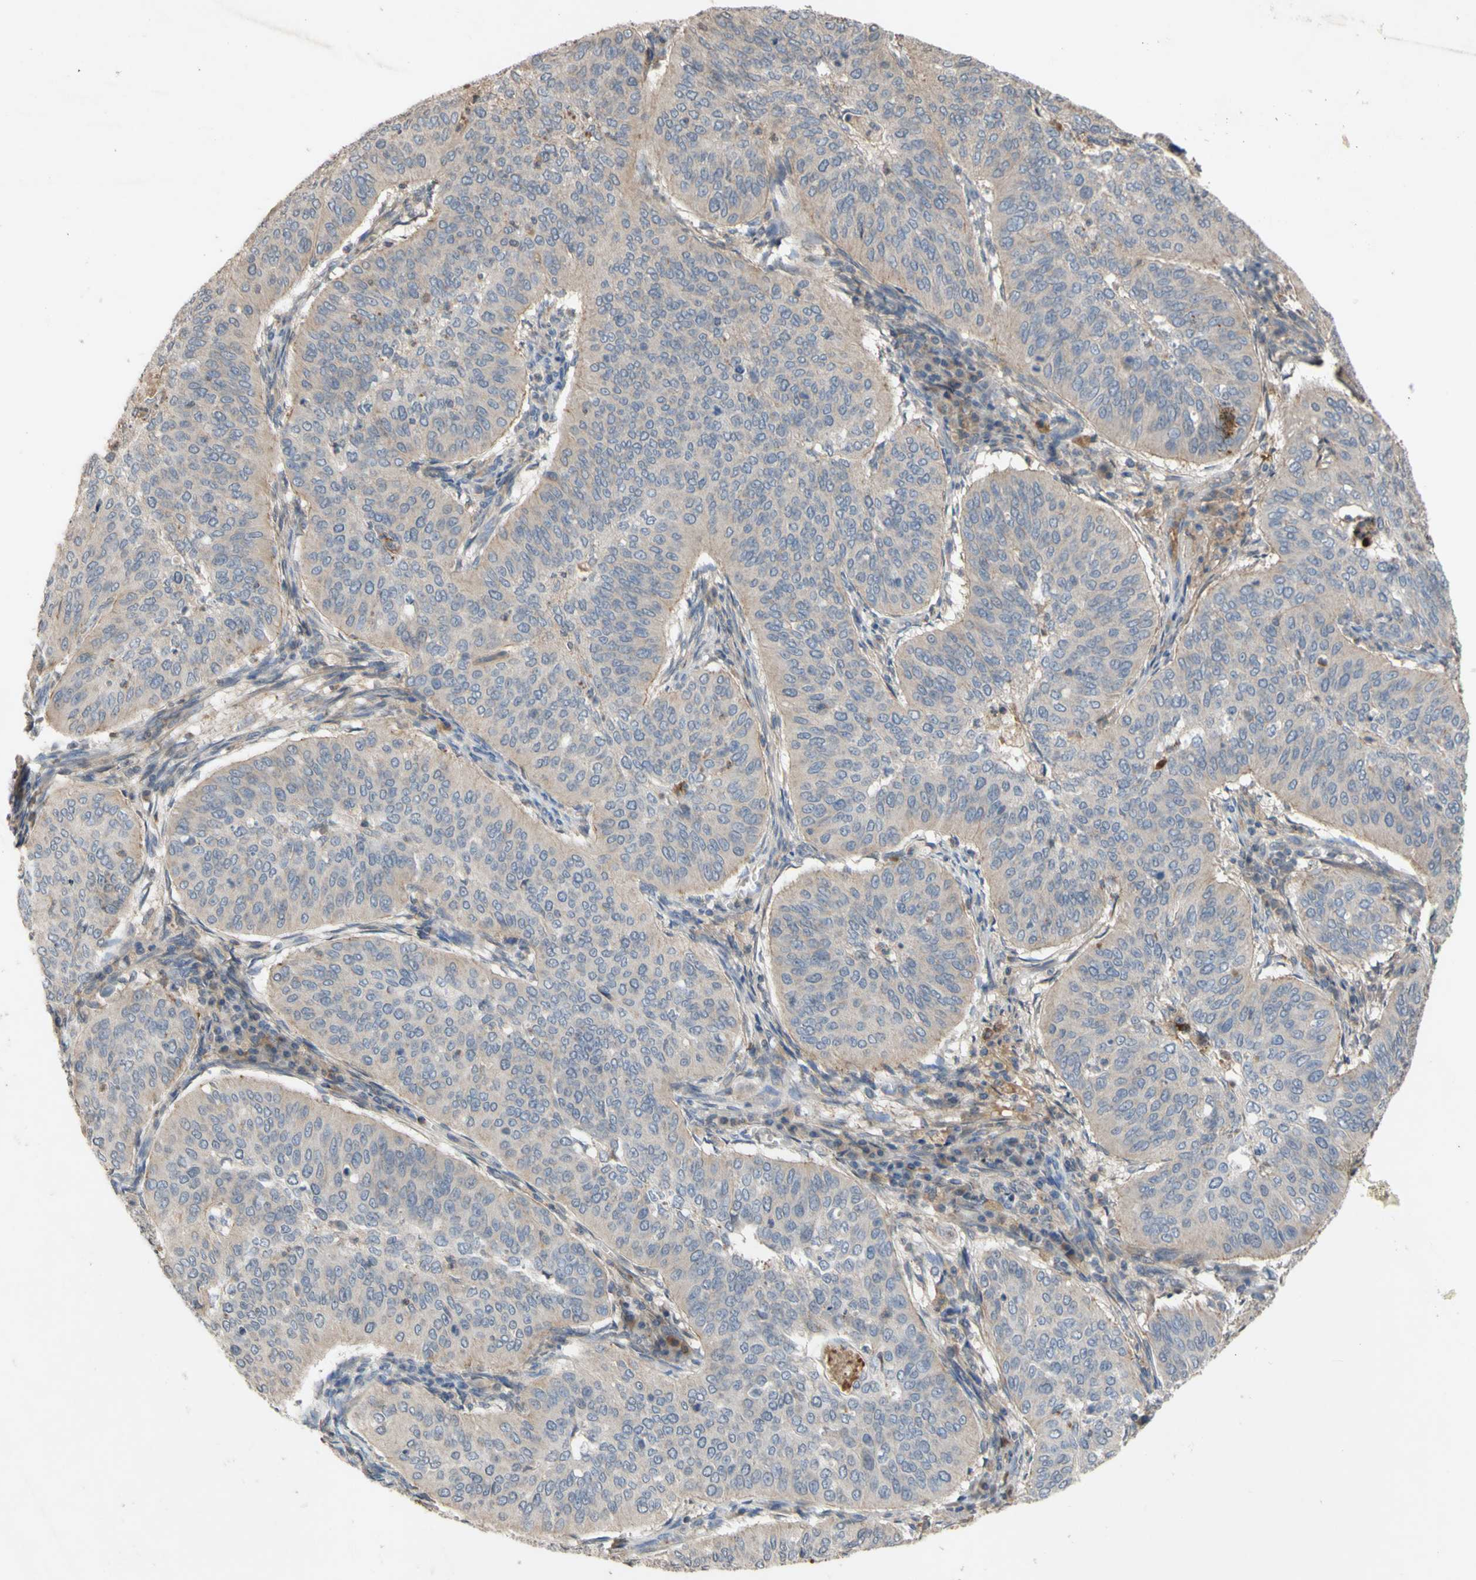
{"staining": {"intensity": "weak", "quantity": ">75%", "location": "cytoplasmic/membranous"}, "tissue": "cervical cancer", "cell_type": "Tumor cells", "image_type": "cancer", "snomed": [{"axis": "morphology", "description": "Normal tissue, NOS"}, {"axis": "morphology", "description": "Squamous cell carcinoma, NOS"}, {"axis": "topography", "description": "Cervix"}], "caption": "Human cervical cancer stained with a protein marker exhibits weak staining in tumor cells.", "gene": "NECTIN3", "patient": {"sex": "female", "age": 39}}